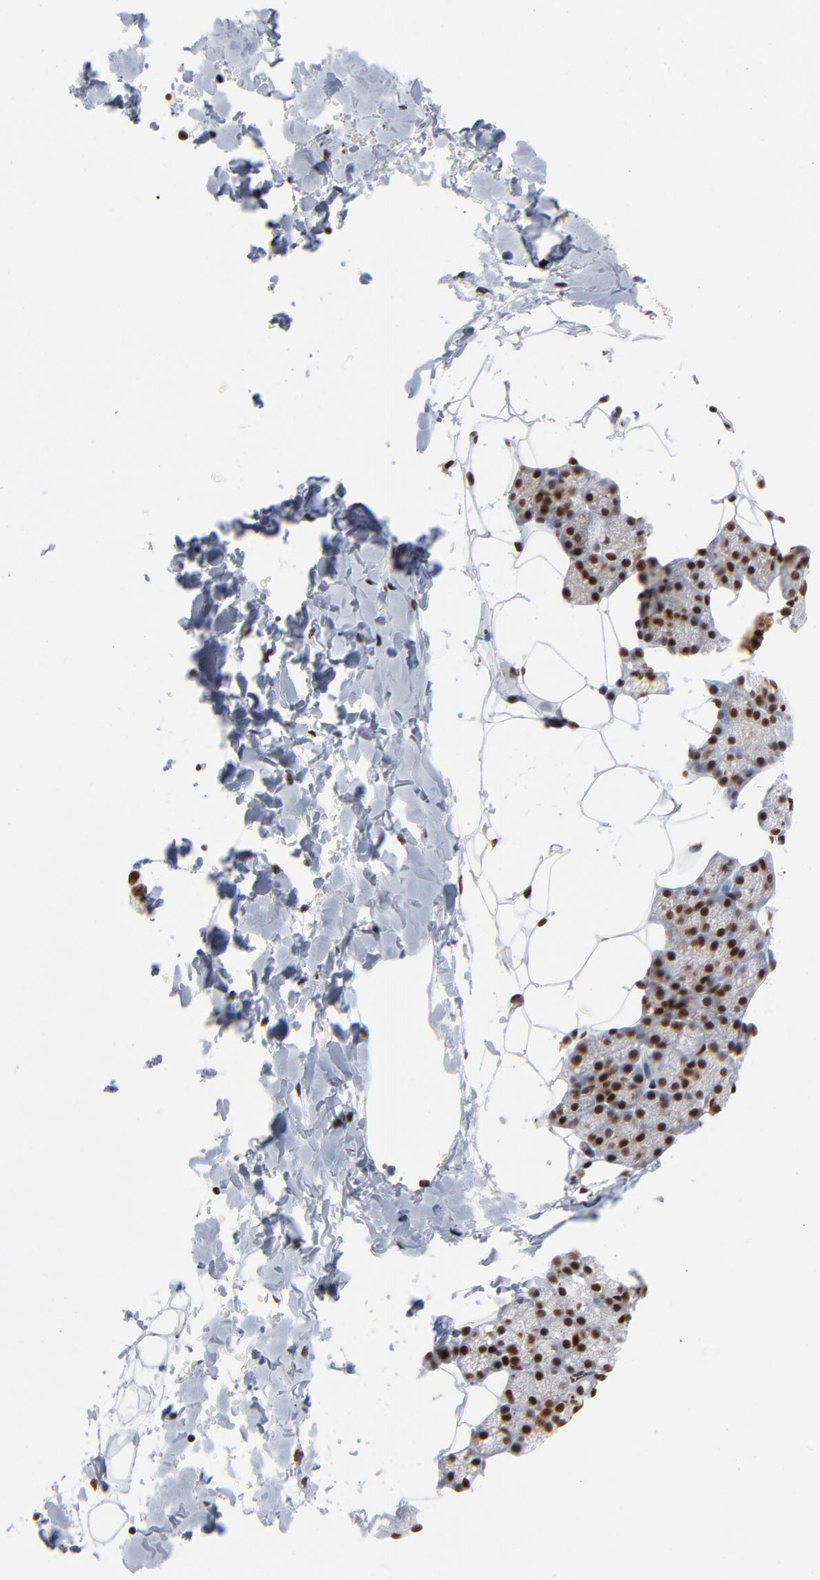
{"staining": {"intensity": "strong", "quantity": ">75%", "location": "nuclear"}, "tissue": "salivary gland", "cell_type": "Glandular cells", "image_type": "normal", "snomed": [{"axis": "morphology", "description": "Normal tissue, NOS"}, {"axis": "topography", "description": "Lymph node"}, {"axis": "topography", "description": "Salivary gland"}], "caption": "A high amount of strong nuclear staining is appreciated in about >75% of glandular cells in benign salivary gland.", "gene": "CREB1", "patient": {"sex": "male", "age": 8}}